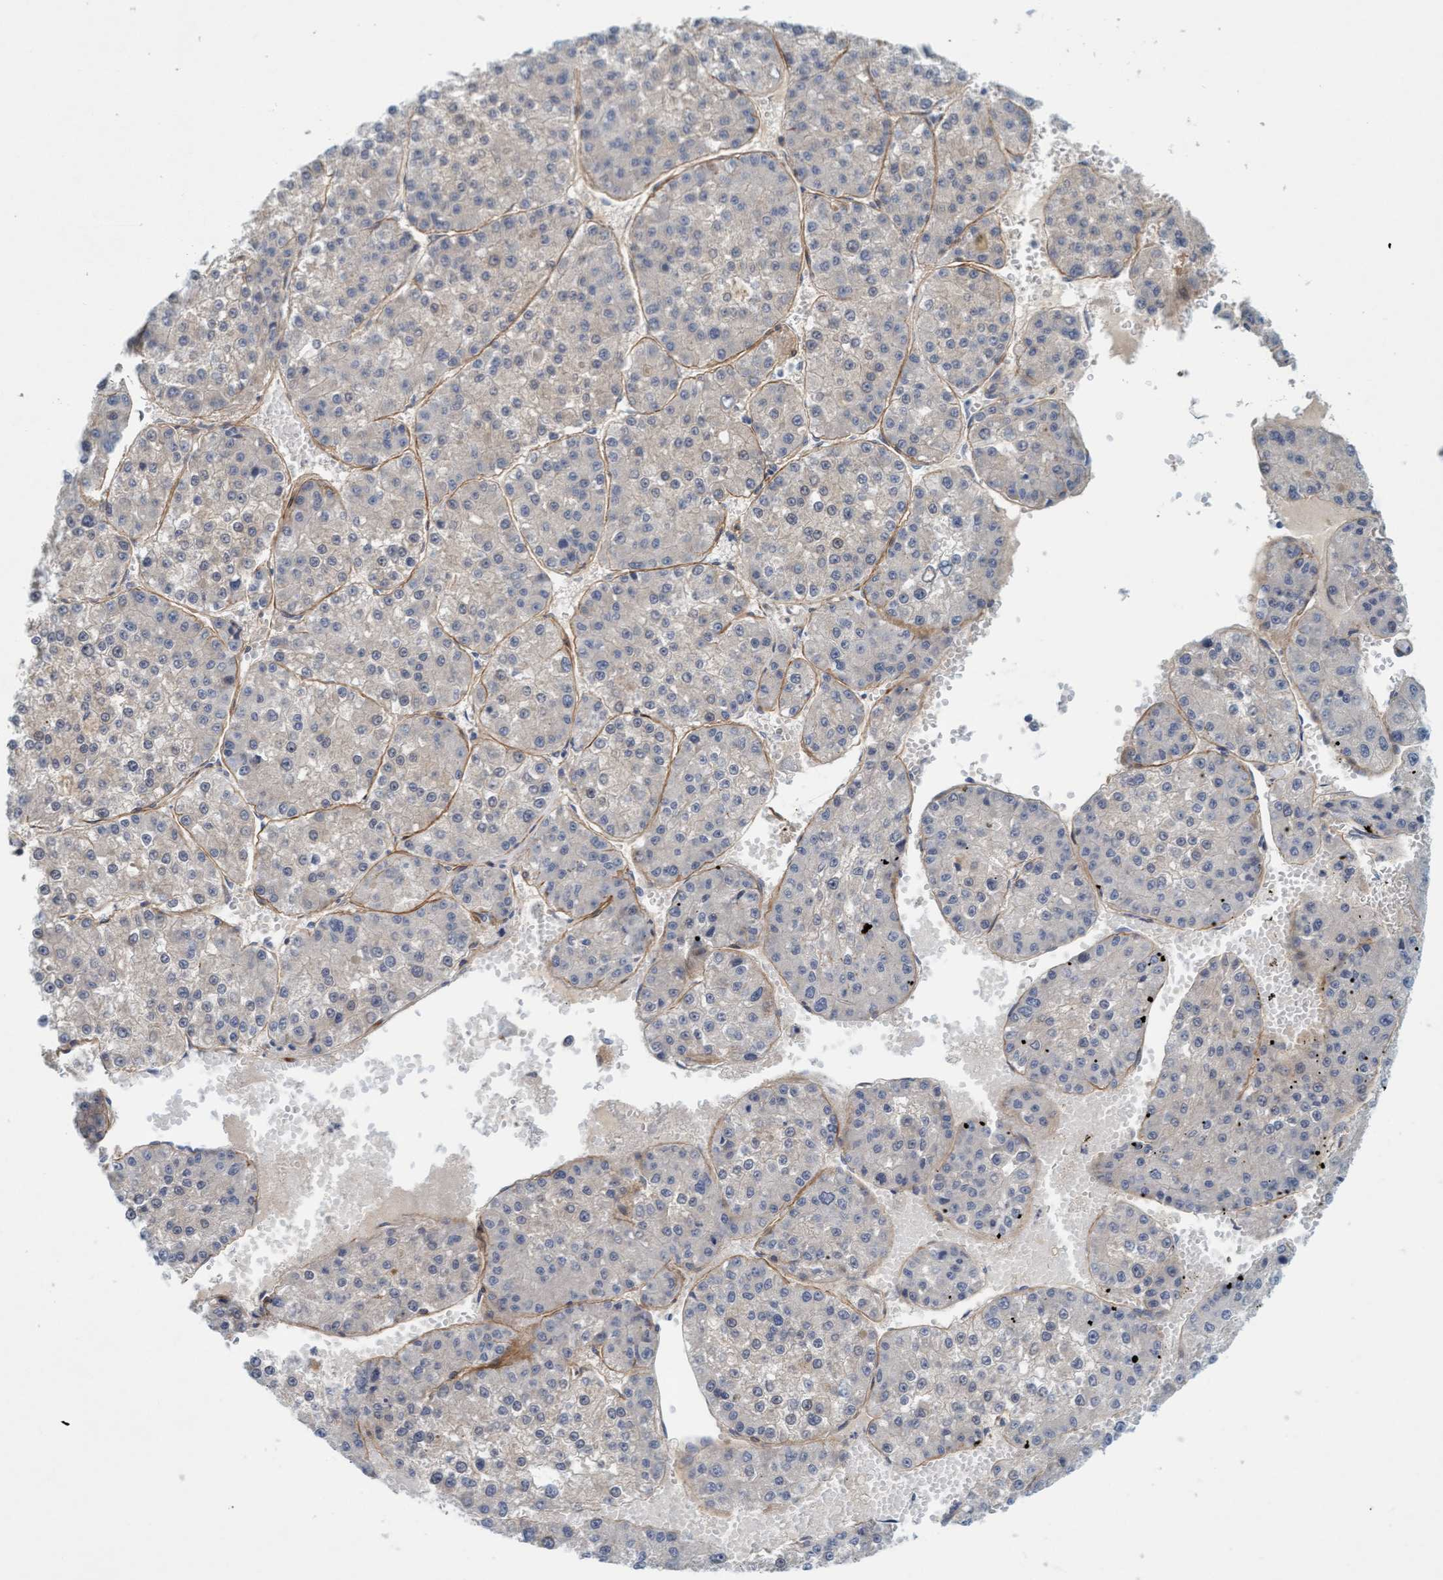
{"staining": {"intensity": "weak", "quantity": "<25%", "location": "cytoplasmic/membranous"}, "tissue": "liver cancer", "cell_type": "Tumor cells", "image_type": "cancer", "snomed": [{"axis": "morphology", "description": "Carcinoma, Hepatocellular, NOS"}, {"axis": "topography", "description": "Liver"}], "caption": "DAB immunohistochemical staining of hepatocellular carcinoma (liver) demonstrates no significant expression in tumor cells.", "gene": "TSTD2", "patient": {"sex": "female", "age": 73}}